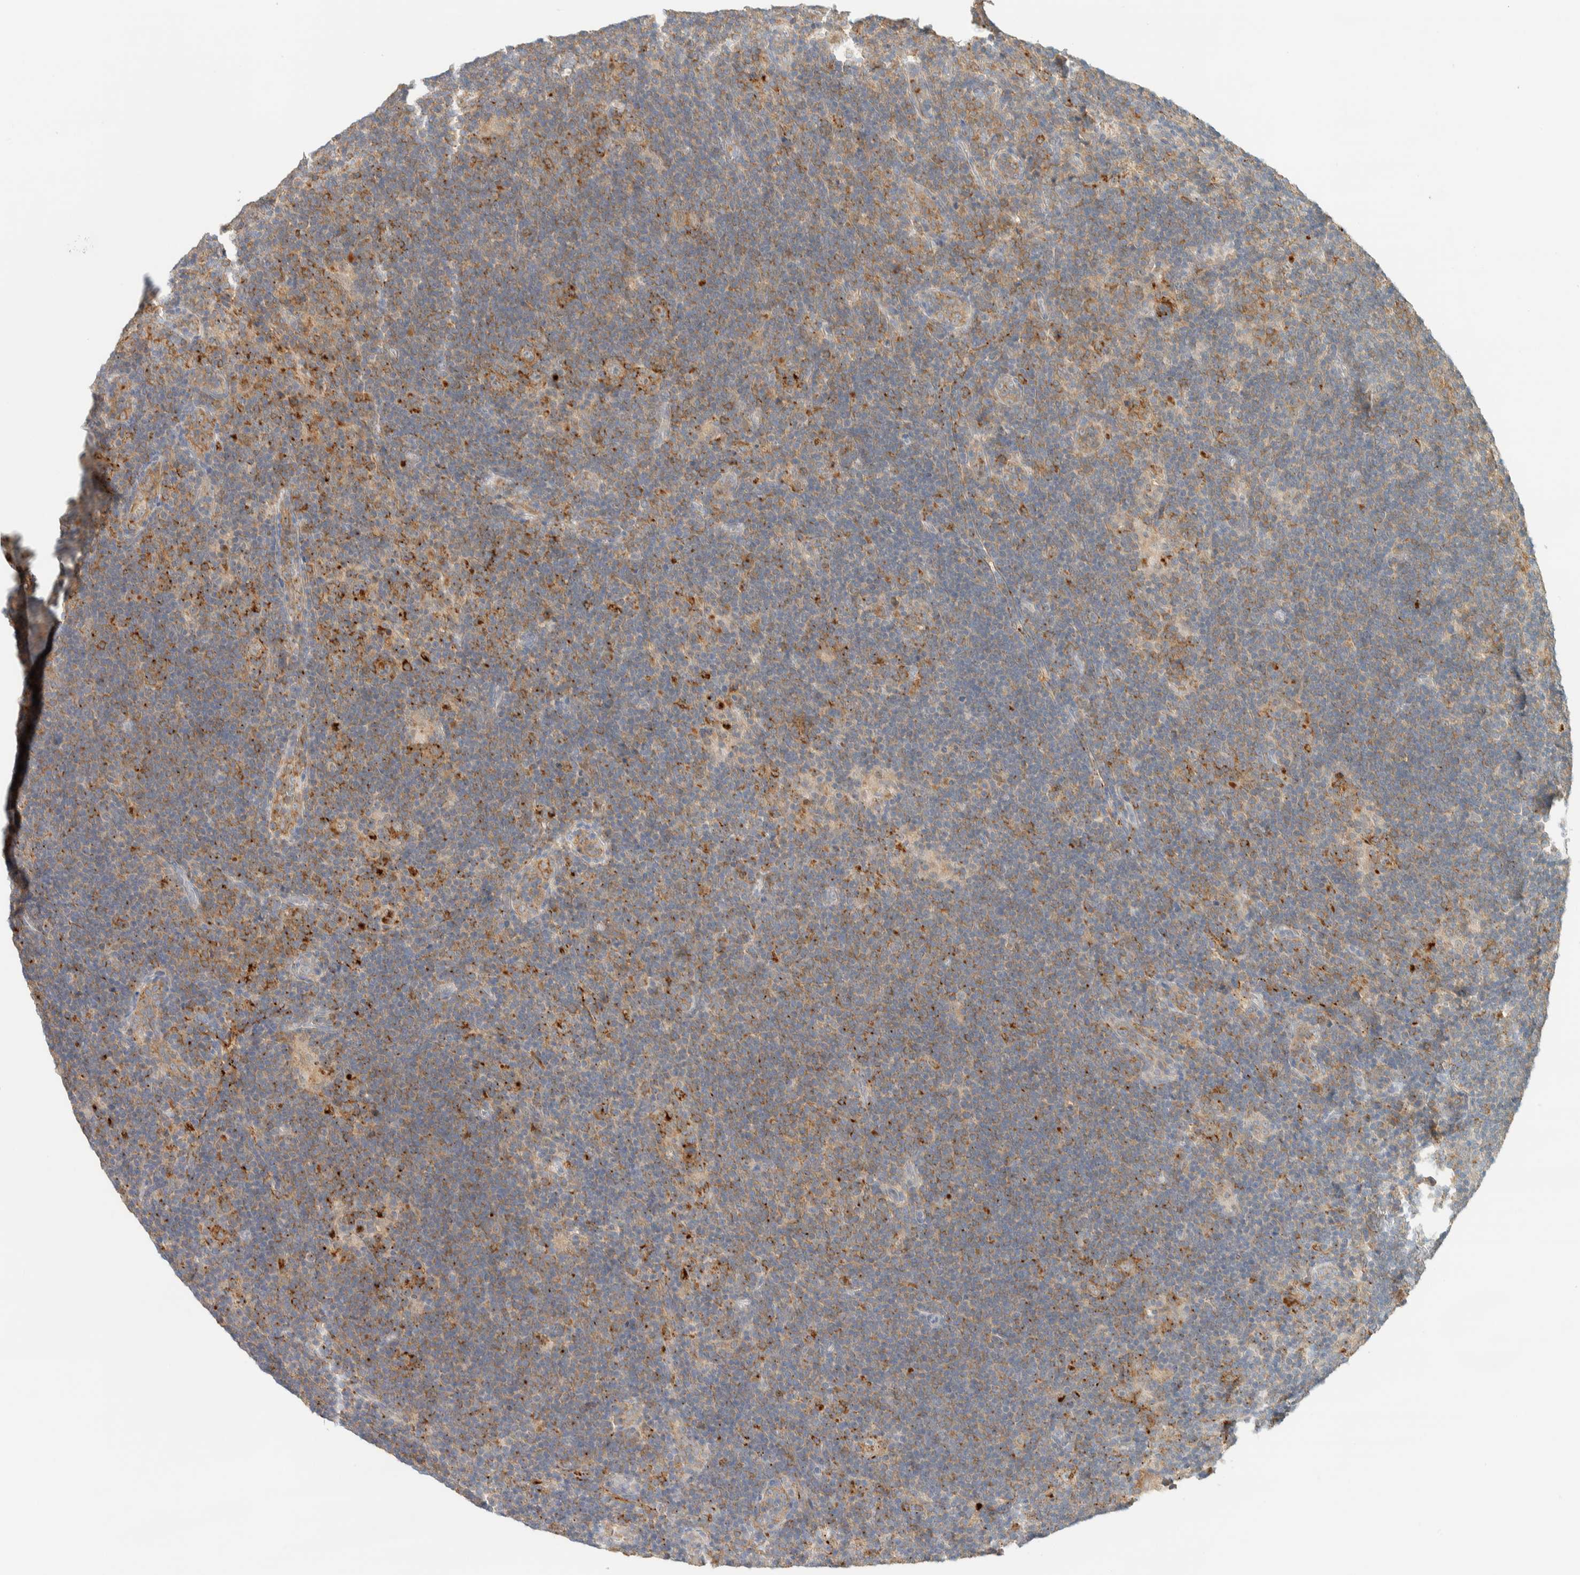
{"staining": {"intensity": "moderate", "quantity": "25%-75%", "location": "cytoplasmic/membranous"}, "tissue": "lymphoma", "cell_type": "Tumor cells", "image_type": "cancer", "snomed": [{"axis": "morphology", "description": "Hodgkin's disease, NOS"}, {"axis": "topography", "description": "Lymph node"}], "caption": "A histopathology image of lymphoma stained for a protein reveals moderate cytoplasmic/membranous brown staining in tumor cells. (IHC, brightfield microscopy, high magnification).", "gene": "RAB11FIP1", "patient": {"sex": "female", "age": 57}}